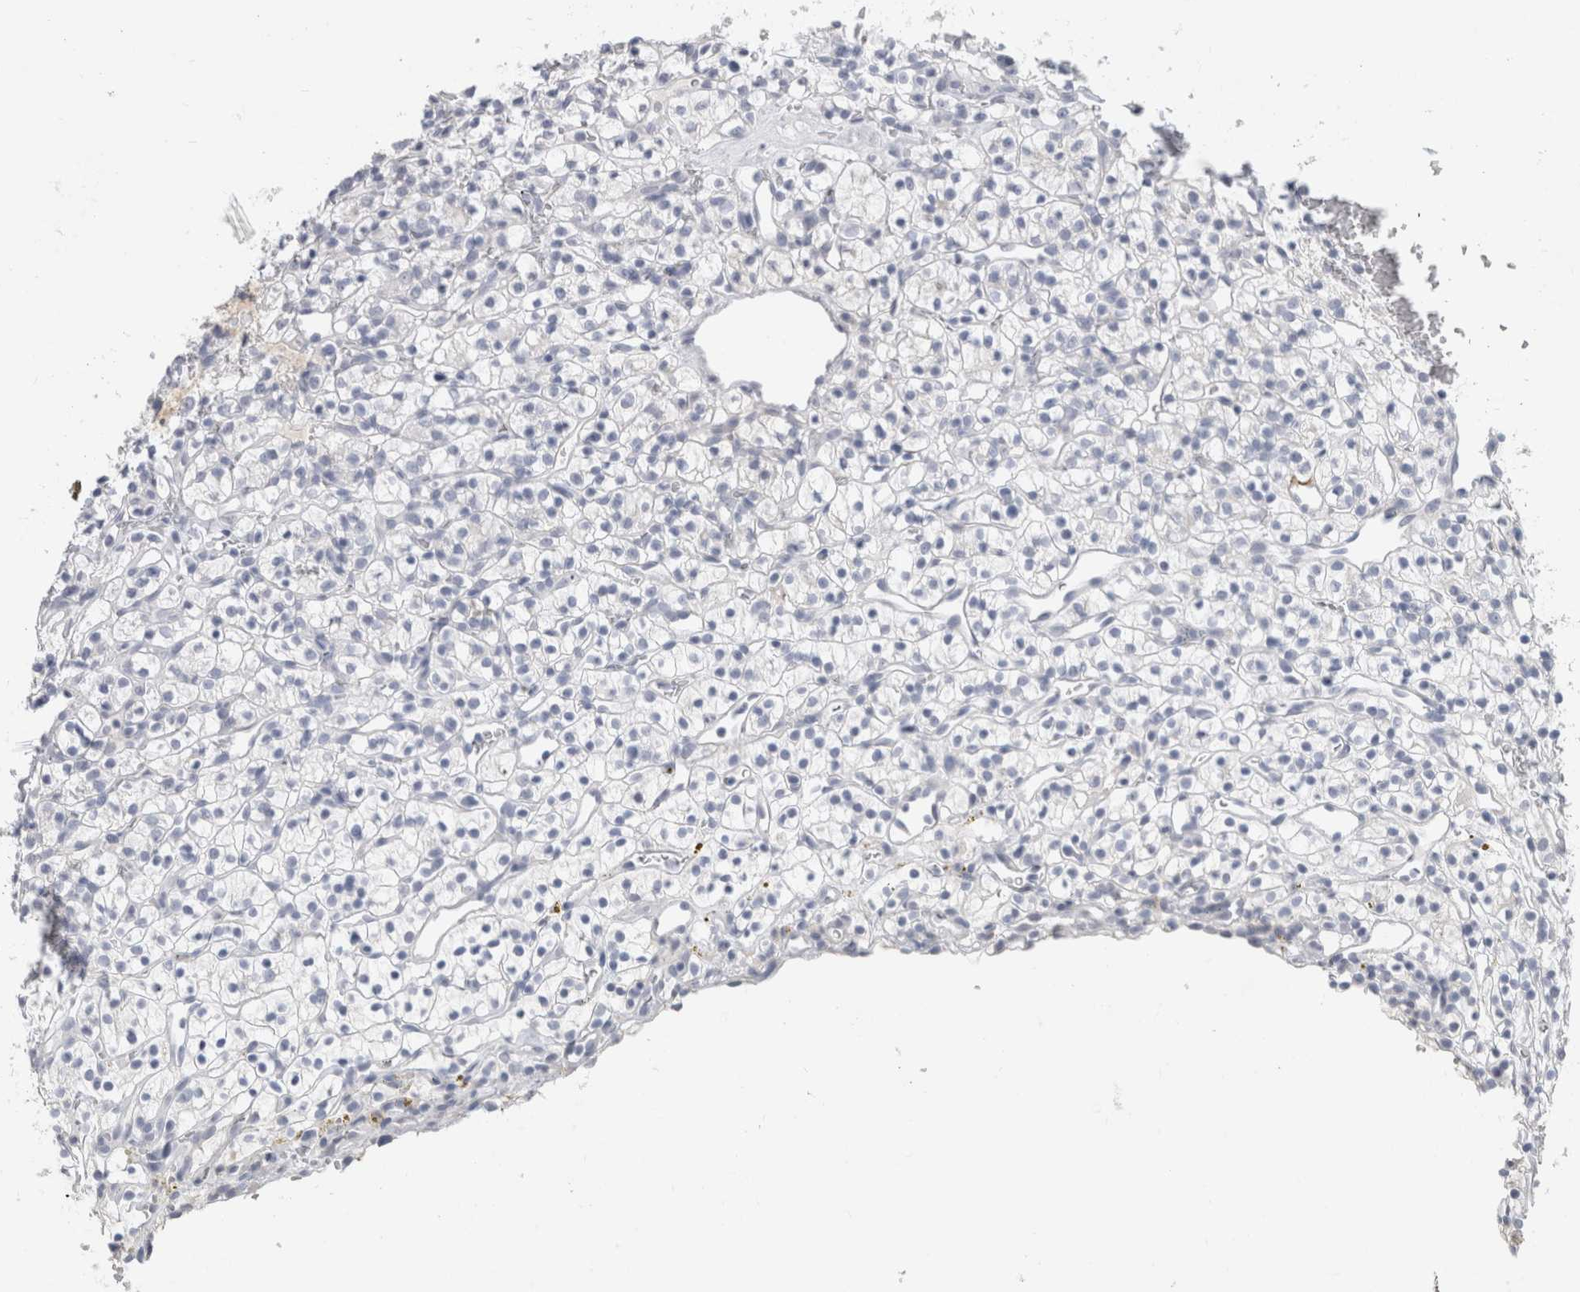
{"staining": {"intensity": "negative", "quantity": "none", "location": "none"}, "tissue": "renal cancer", "cell_type": "Tumor cells", "image_type": "cancer", "snomed": [{"axis": "morphology", "description": "Adenocarcinoma, NOS"}, {"axis": "topography", "description": "Kidney"}], "caption": "A histopathology image of human renal cancer is negative for staining in tumor cells.", "gene": "BCAN", "patient": {"sex": "female", "age": 57}}